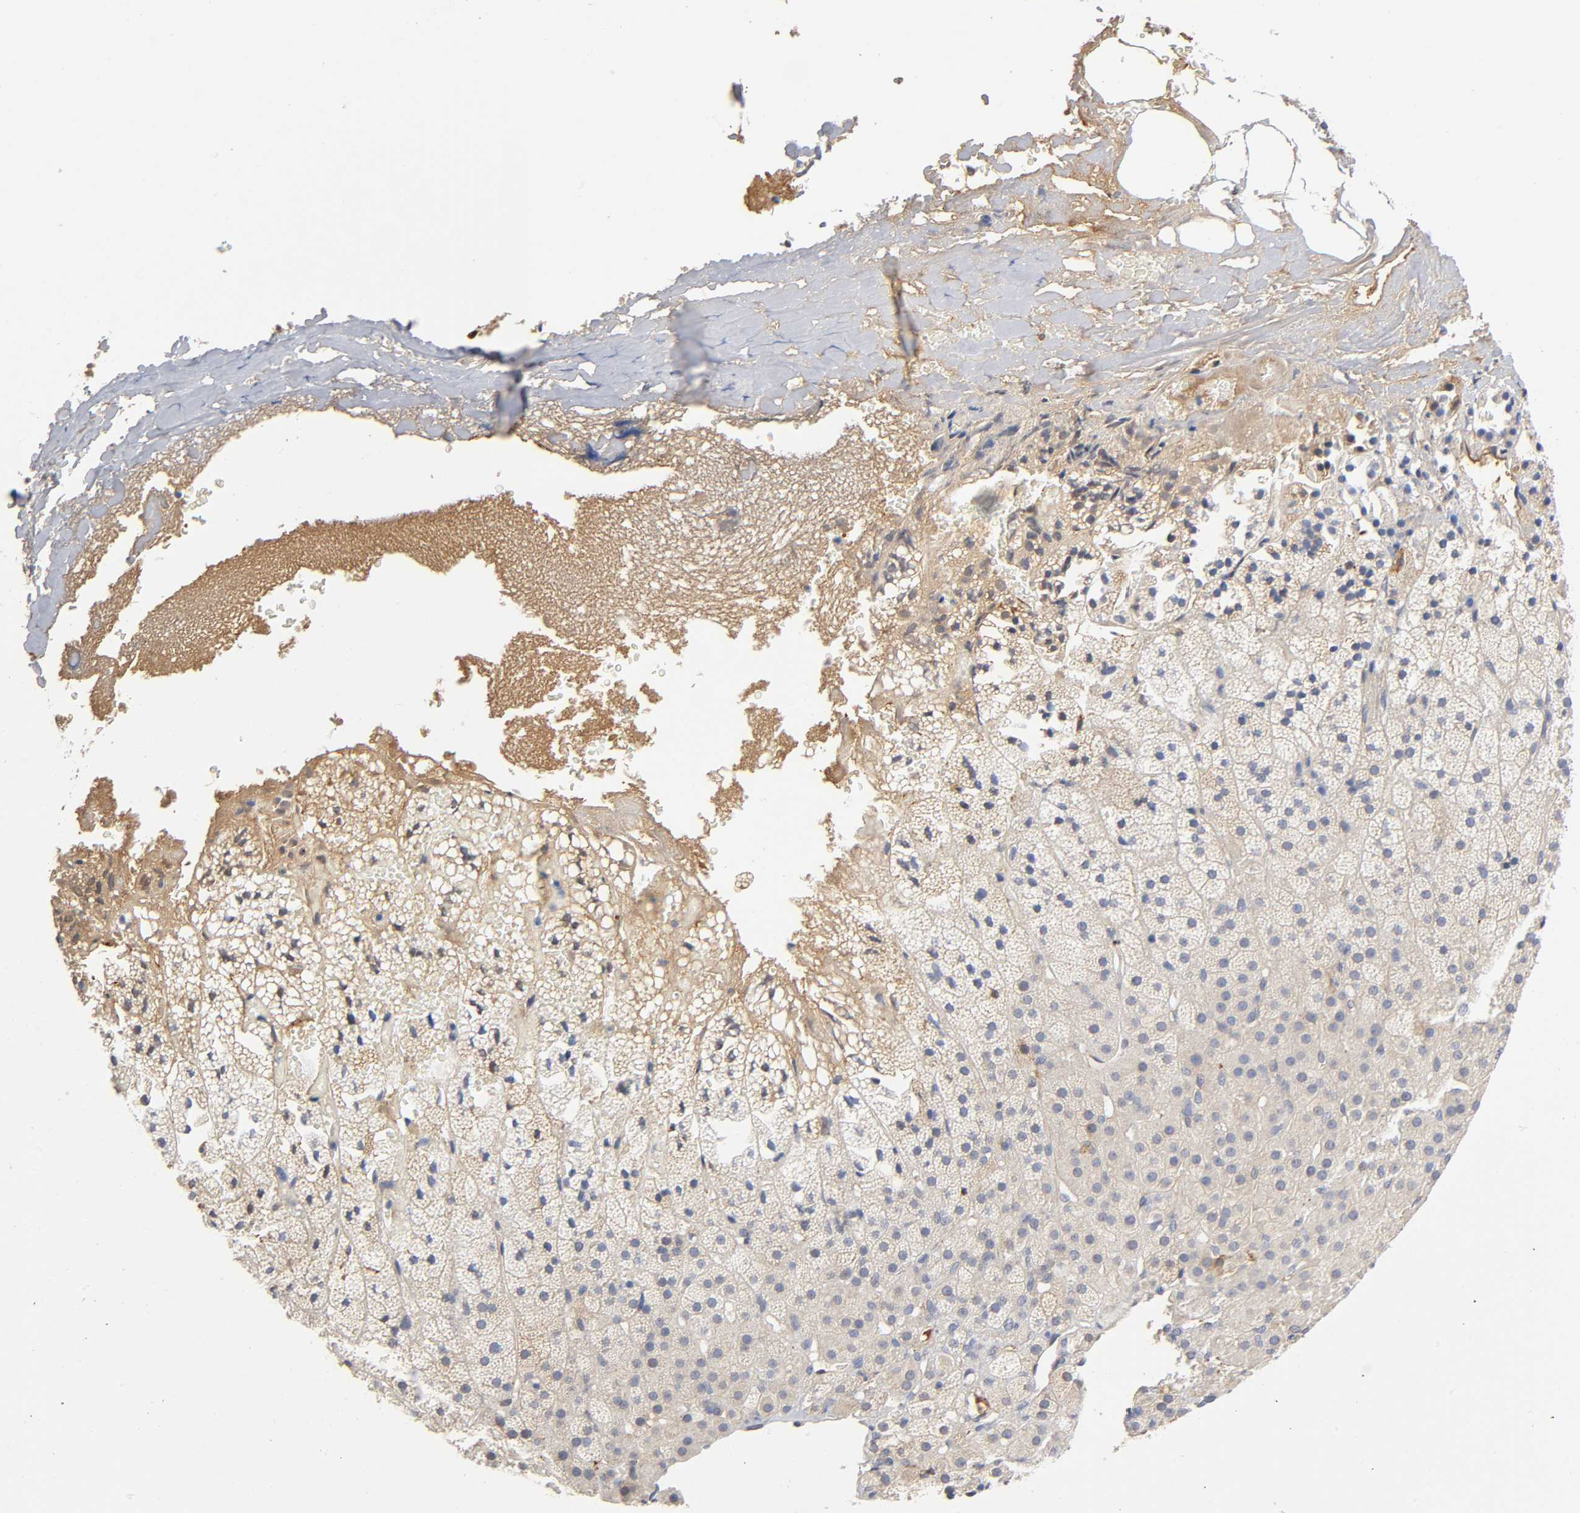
{"staining": {"intensity": "weak", "quantity": ">75%", "location": "cytoplasmic/membranous"}, "tissue": "adrenal gland", "cell_type": "Glandular cells", "image_type": "normal", "snomed": [{"axis": "morphology", "description": "Normal tissue, NOS"}, {"axis": "topography", "description": "Adrenal gland"}], "caption": "Immunohistochemical staining of unremarkable adrenal gland displays >75% levels of weak cytoplasmic/membranous protein positivity in approximately >75% of glandular cells.", "gene": "NOVA1", "patient": {"sex": "male", "age": 35}}